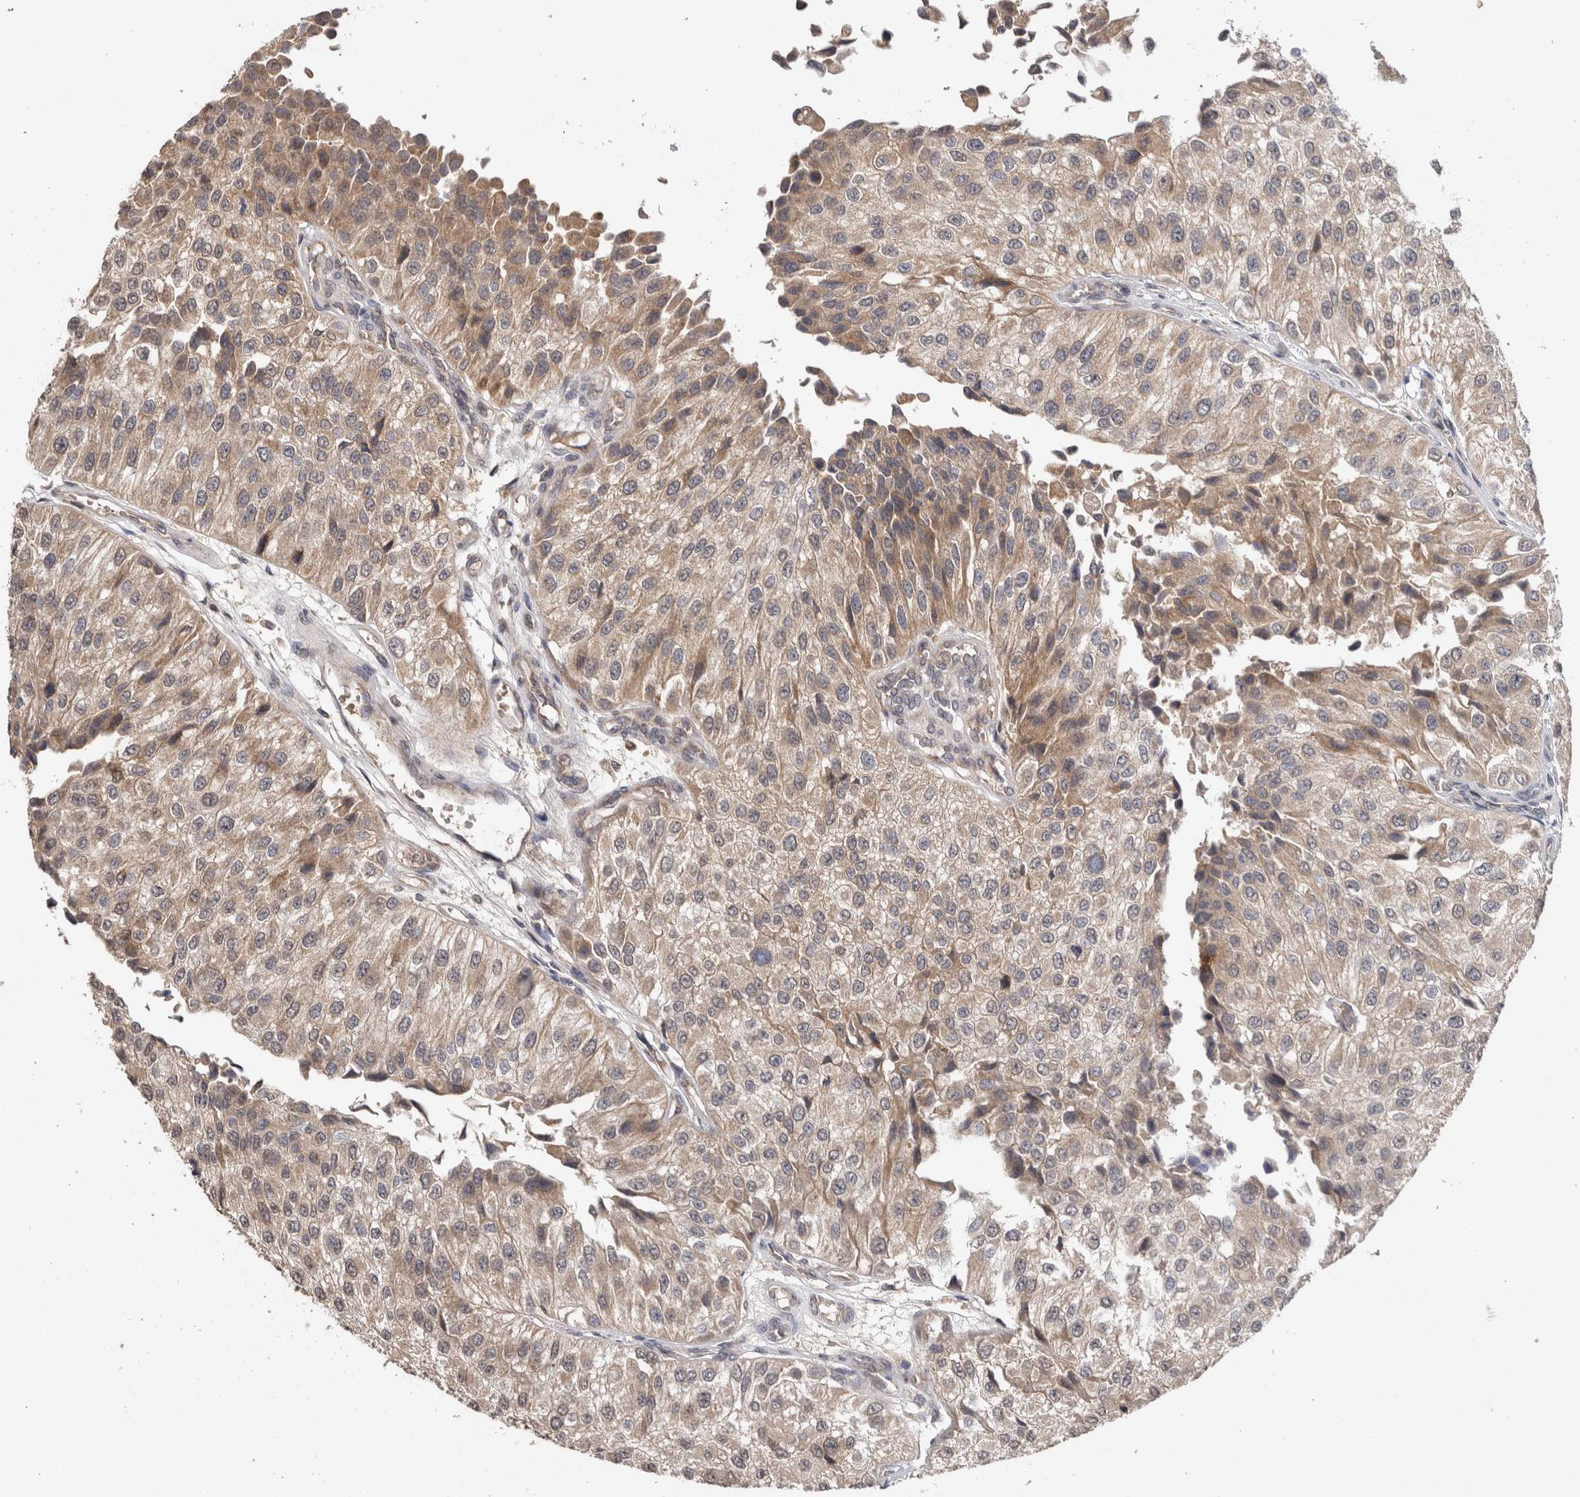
{"staining": {"intensity": "weak", "quantity": "25%-75%", "location": "cytoplasmic/membranous"}, "tissue": "urothelial cancer", "cell_type": "Tumor cells", "image_type": "cancer", "snomed": [{"axis": "morphology", "description": "Urothelial carcinoma, High grade"}, {"axis": "topography", "description": "Kidney"}, {"axis": "topography", "description": "Urinary bladder"}], "caption": "The histopathology image demonstrates a brown stain indicating the presence of a protein in the cytoplasmic/membranous of tumor cells in urothelial carcinoma (high-grade). The staining was performed using DAB (3,3'-diaminobenzidine) to visualize the protein expression in brown, while the nuclei were stained in blue with hematoxylin (Magnification: 20x).", "gene": "HMOX2", "patient": {"sex": "male", "age": 77}}